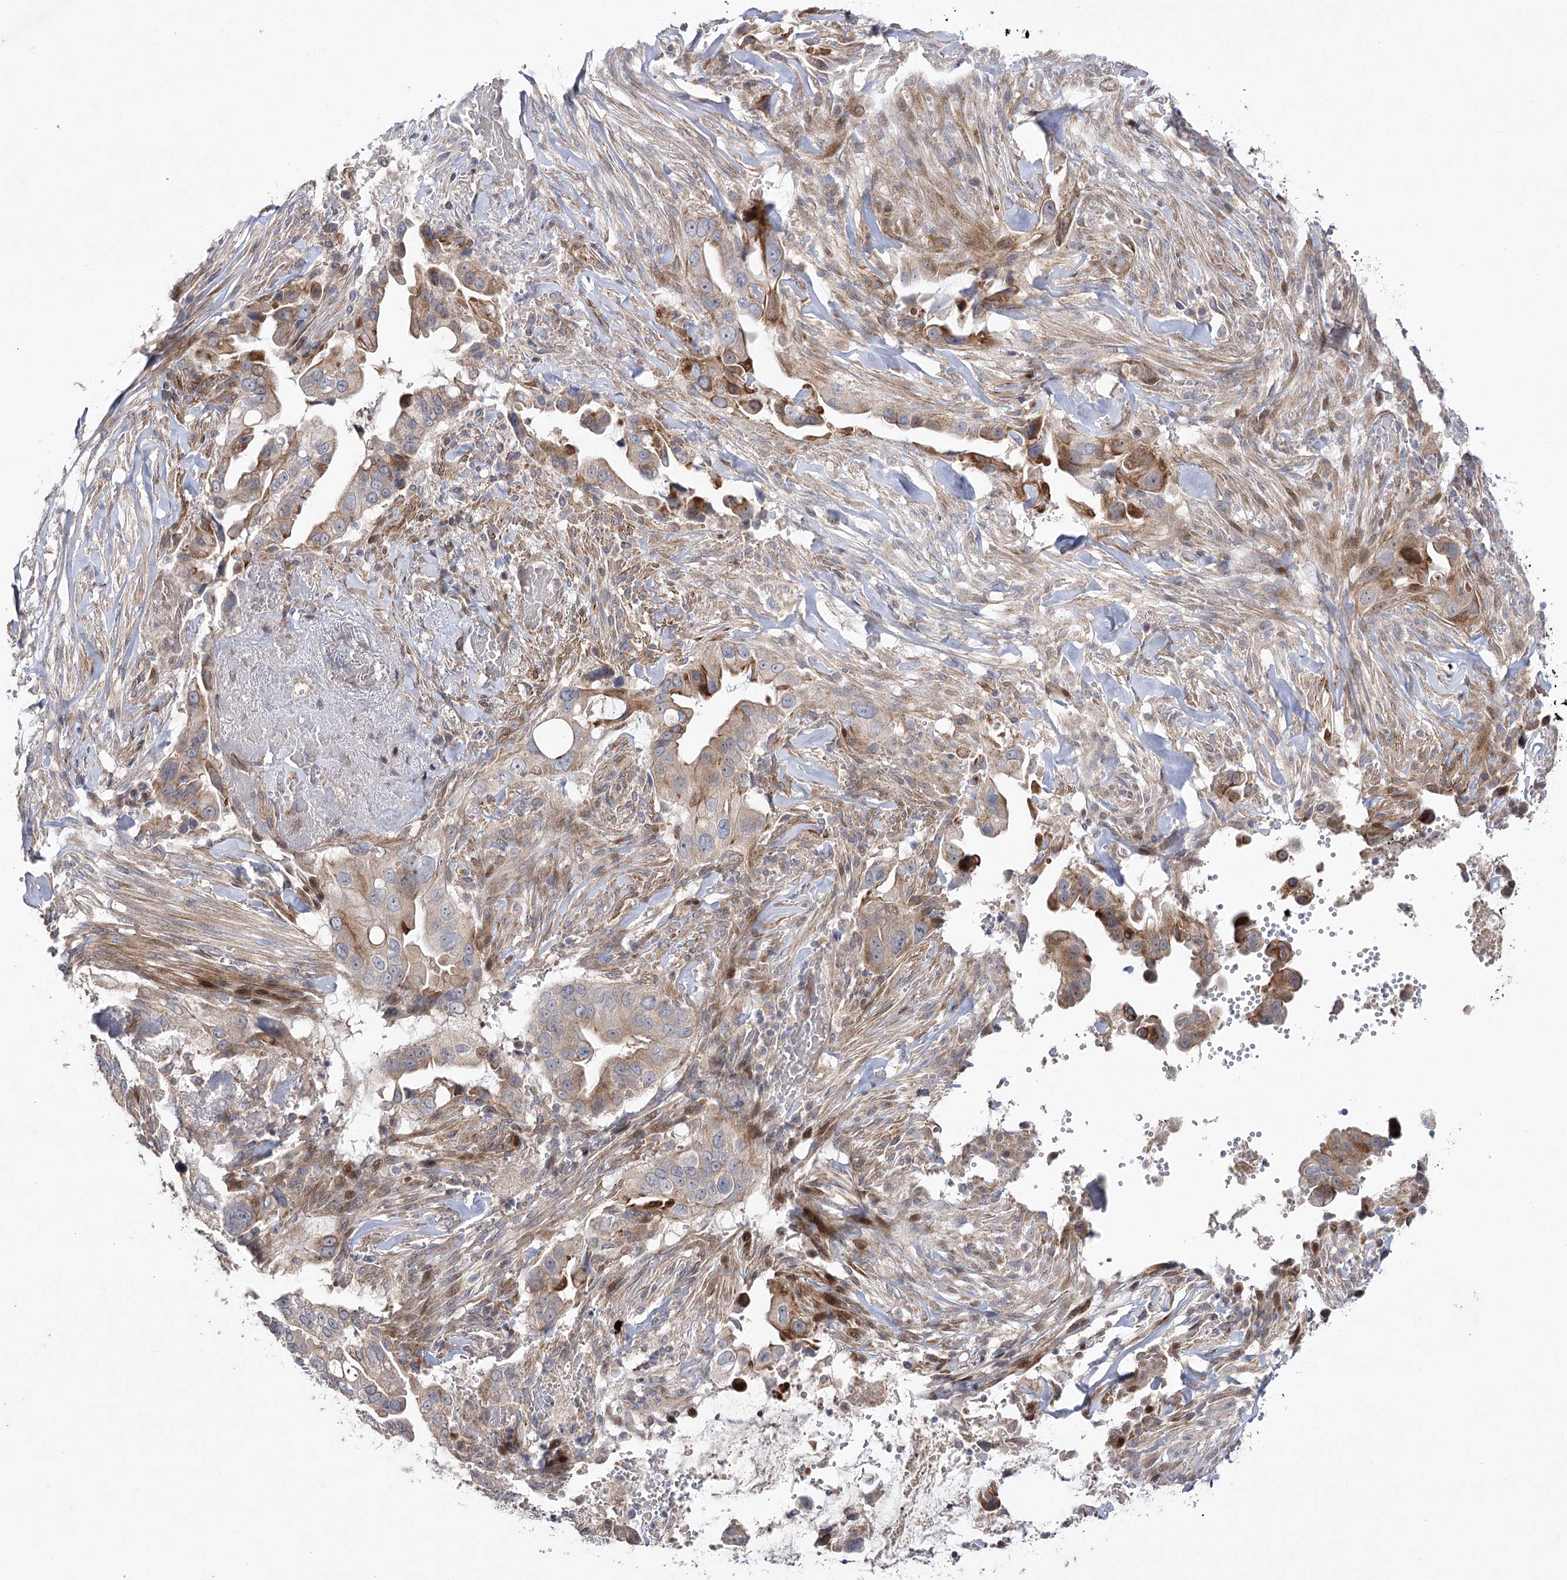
{"staining": {"intensity": "moderate", "quantity": "<25%", "location": "cytoplasmic/membranous"}, "tissue": "pancreatic cancer", "cell_type": "Tumor cells", "image_type": "cancer", "snomed": [{"axis": "morphology", "description": "Inflammation, NOS"}, {"axis": "morphology", "description": "Adenocarcinoma, NOS"}, {"axis": "topography", "description": "Pancreas"}], "caption": "Protein expression analysis of pancreatic cancer shows moderate cytoplasmic/membranous expression in about <25% of tumor cells.", "gene": "OBSL1", "patient": {"sex": "female", "age": 56}}